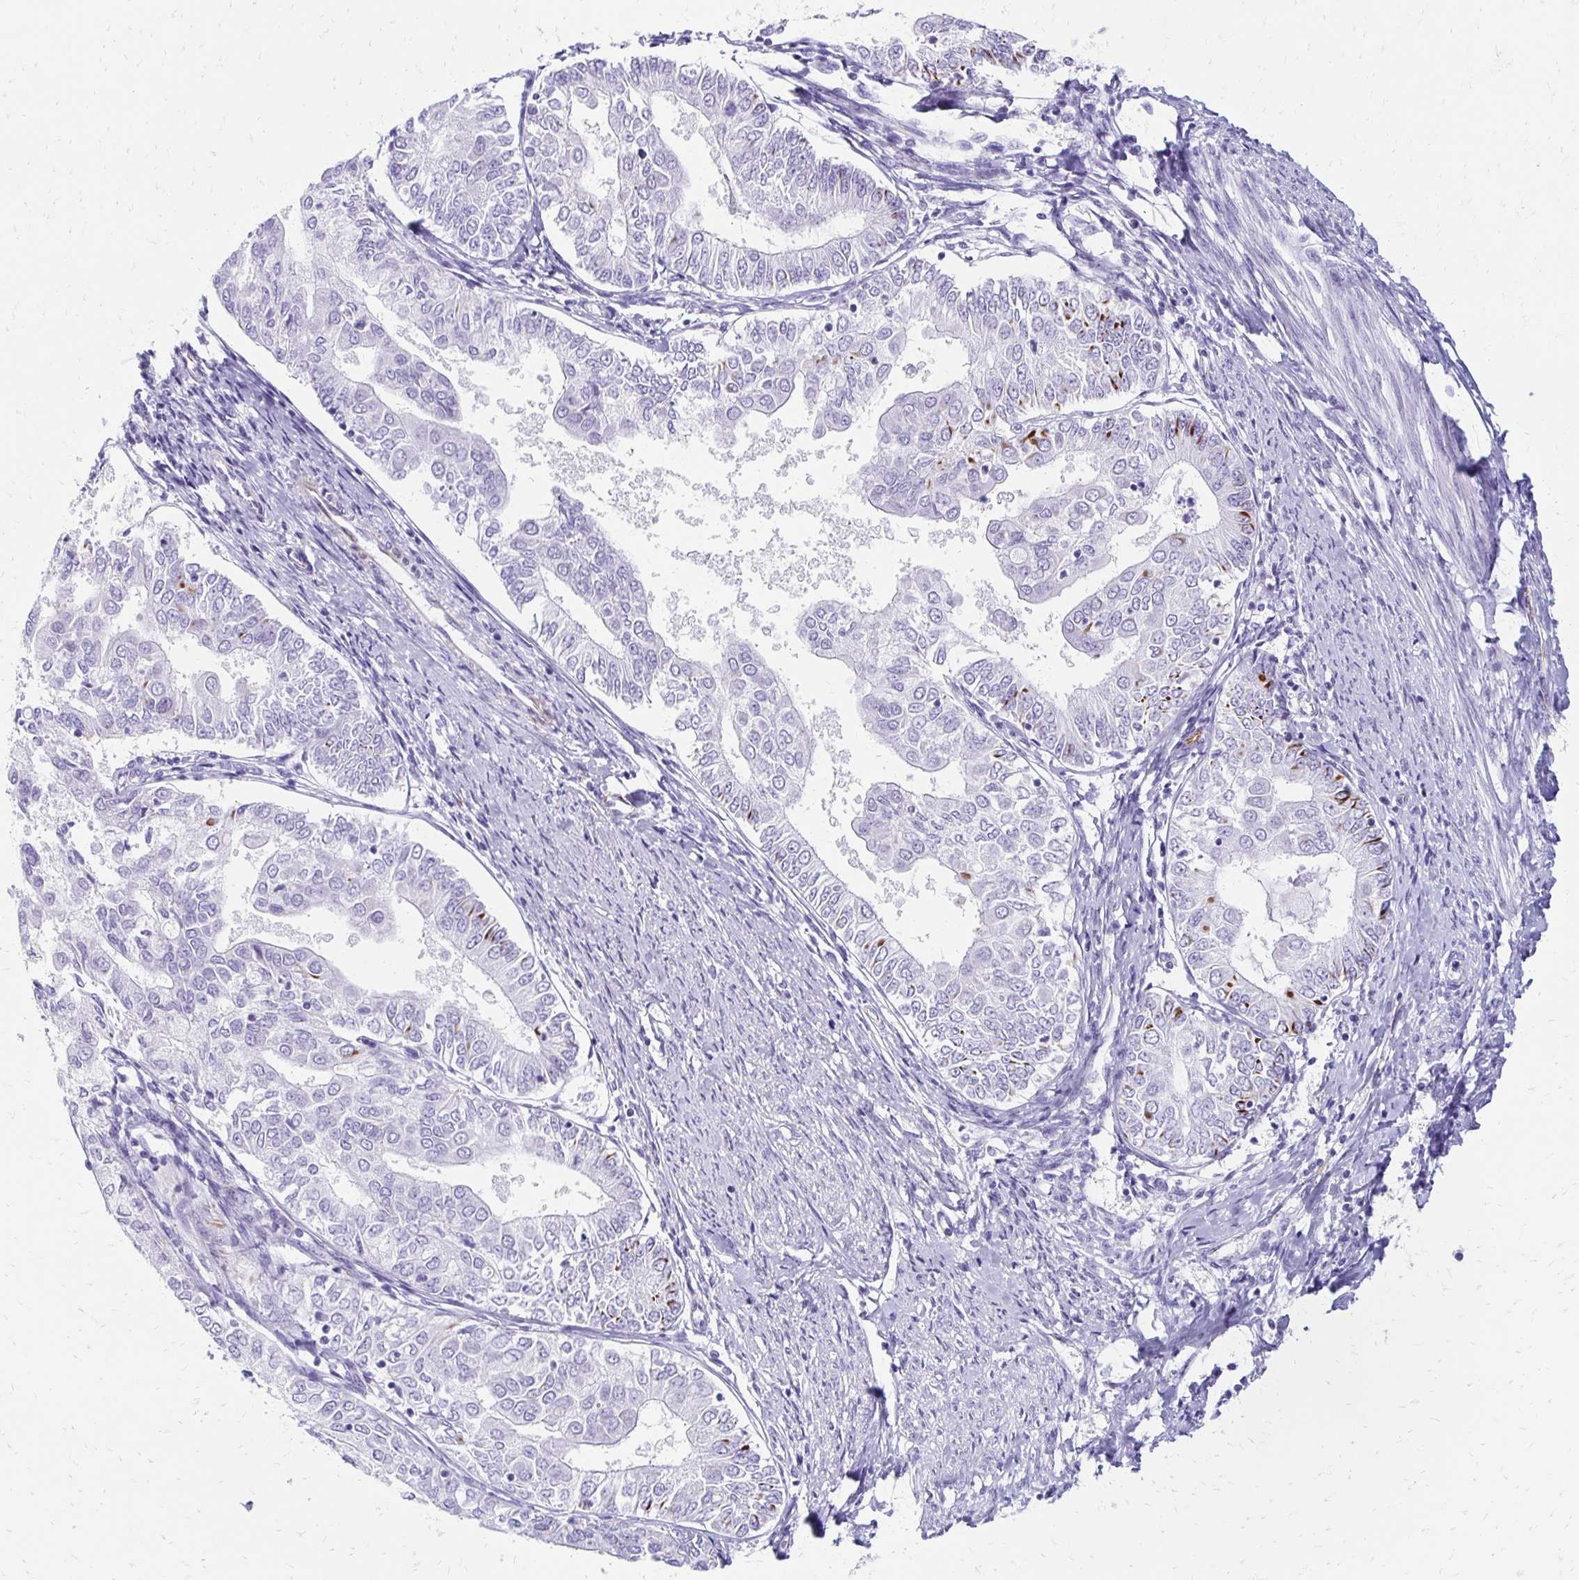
{"staining": {"intensity": "moderate", "quantity": "<25%", "location": "cytoplasmic/membranous"}, "tissue": "endometrial cancer", "cell_type": "Tumor cells", "image_type": "cancer", "snomed": [{"axis": "morphology", "description": "Adenocarcinoma, NOS"}, {"axis": "topography", "description": "Endometrium"}], "caption": "Endometrial cancer was stained to show a protein in brown. There is low levels of moderate cytoplasmic/membranous positivity in approximately <25% of tumor cells. (DAB (3,3'-diaminobenzidine) IHC, brown staining for protein, blue staining for nuclei).", "gene": "TMEM54", "patient": {"sex": "female", "age": 68}}